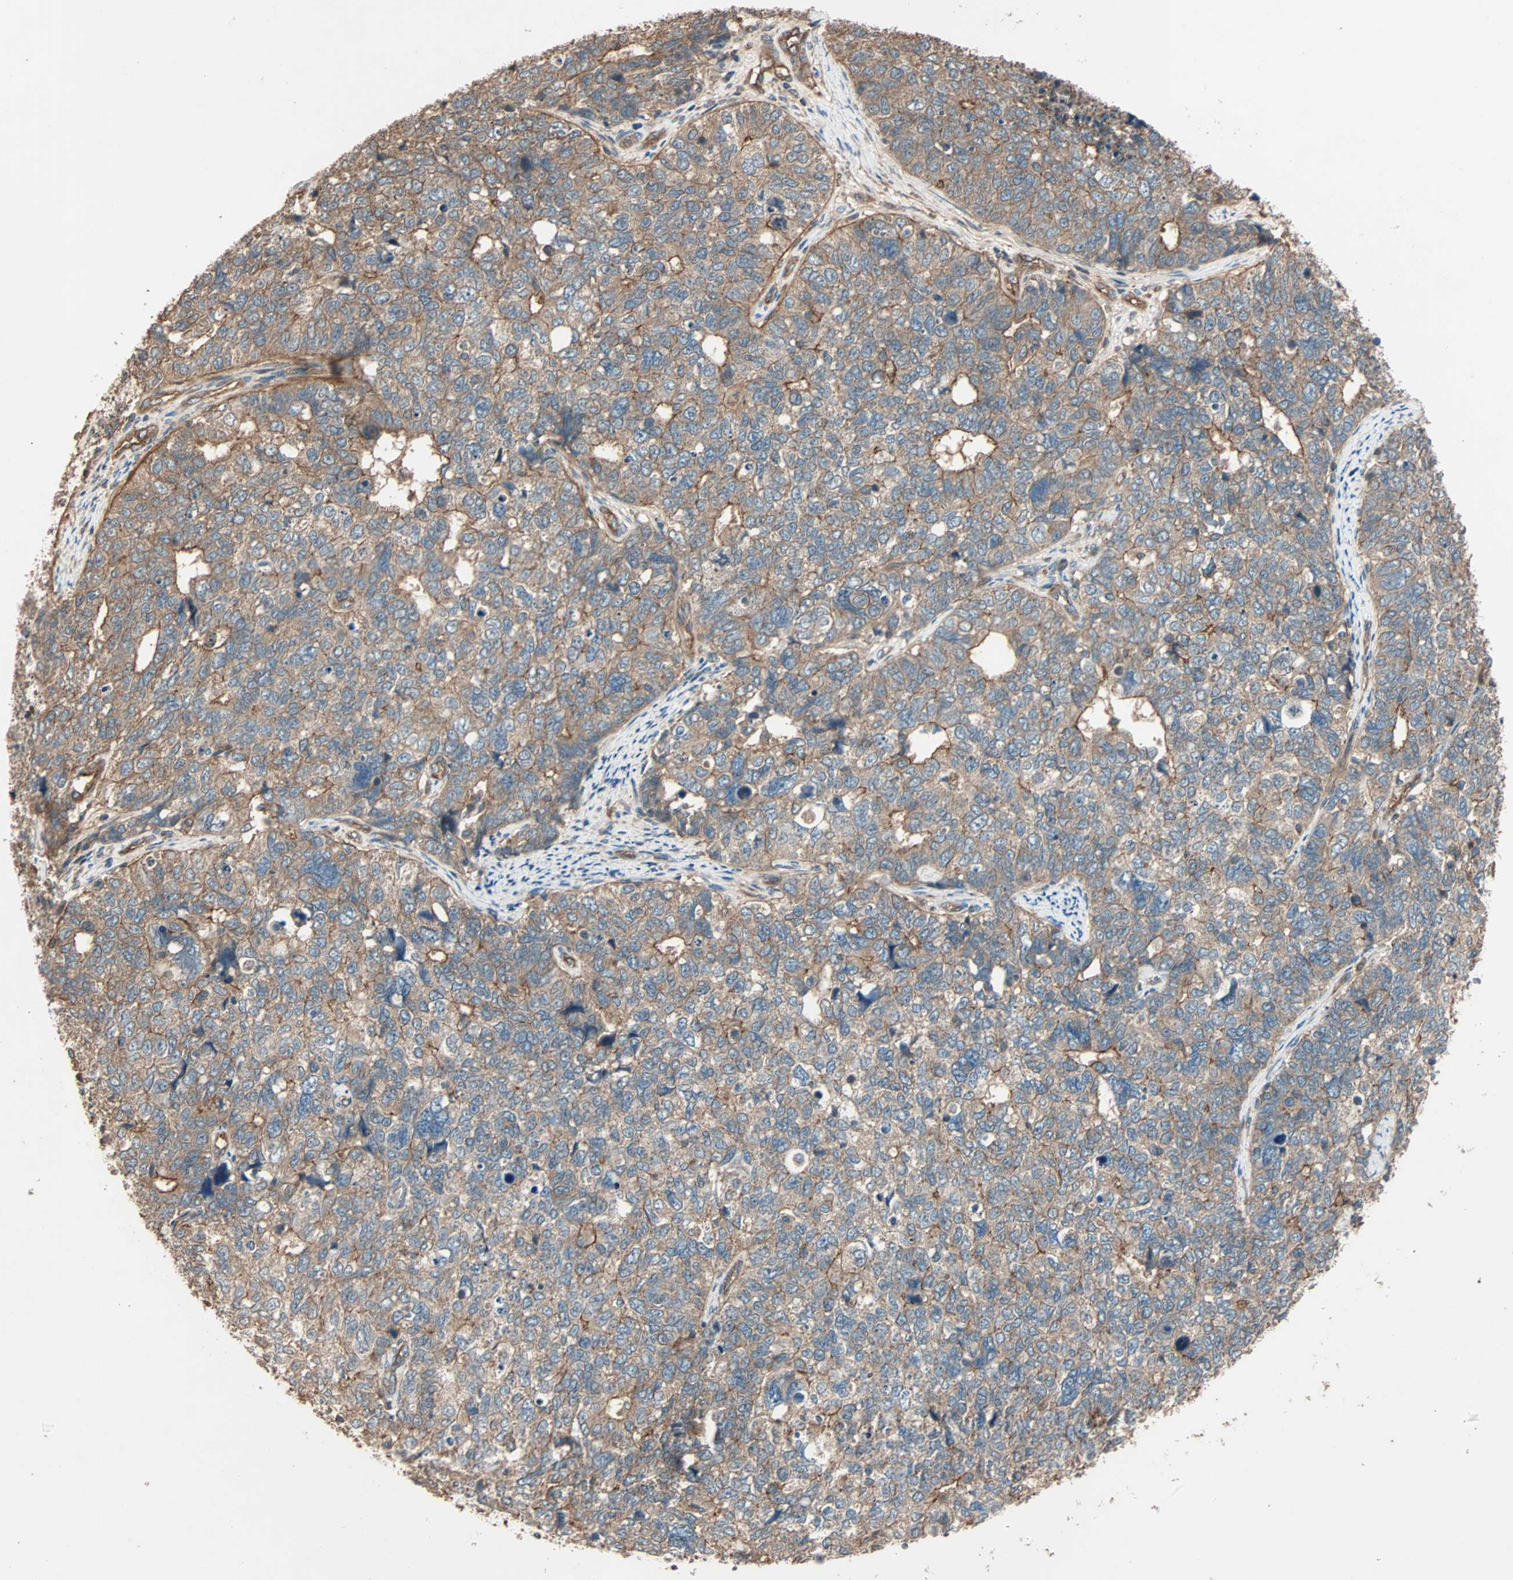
{"staining": {"intensity": "moderate", "quantity": ">75%", "location": "cytoplasmic/membranous"}, "tissue": "cervical cancer", "cell_type": "Tumor cells", "image_type": "cancer", "snomed": [{"axis": "morphology", "description": "Squamous cell carcinoma, NOS"}, {"axis": "topography", "description": "Cervix"}], "caption": "Tumor cells show moderate cytoplasmic/membranous expression in approximately >75% of cells in cervical cancer. (DAB IHC, brown staining for protein, blue staining for nuclei).", "gene": "GCK", "patient": {"sex": "female", "age": 63}}